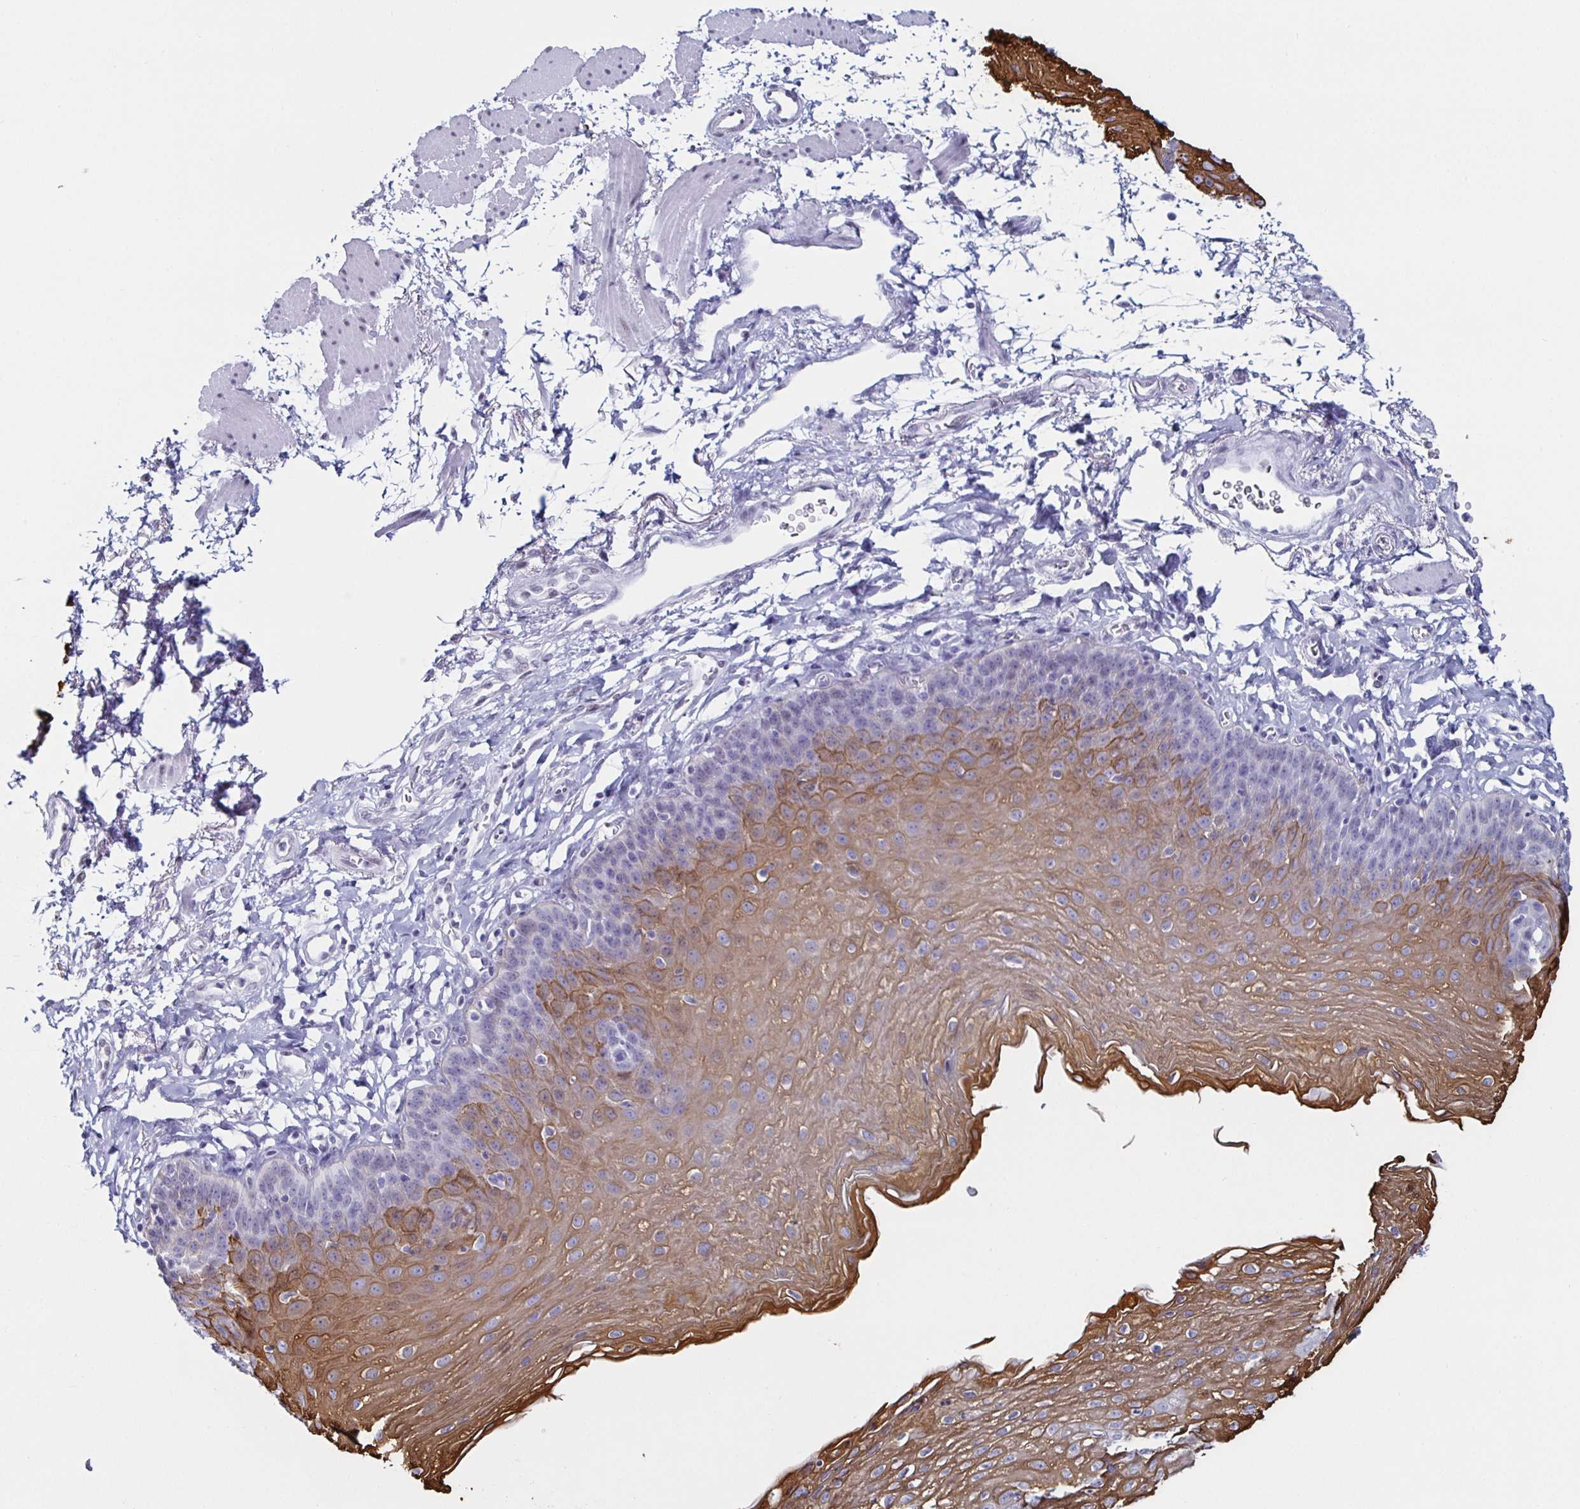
{"staining": {"intensity": "moderate", "quantity": "25%-75%", "location": "cytoplasmic/membranous"}, "tissue": "esophagus", "cell_type": "Squamous epithelial cells", "image_type": "normal", "snomed": [{"axis": "morphology", "description": "Normal tissue, NOS"}, {"axis": "topography", "description": "Esophagus"}], "caption": "The immunohistochemical stain shows moderate cytoplasmic/membranous expression in squamous epithelial cells of benign esophagus.", "gene": "KRT4", "patient": {"sex": "female", "age": 81}}